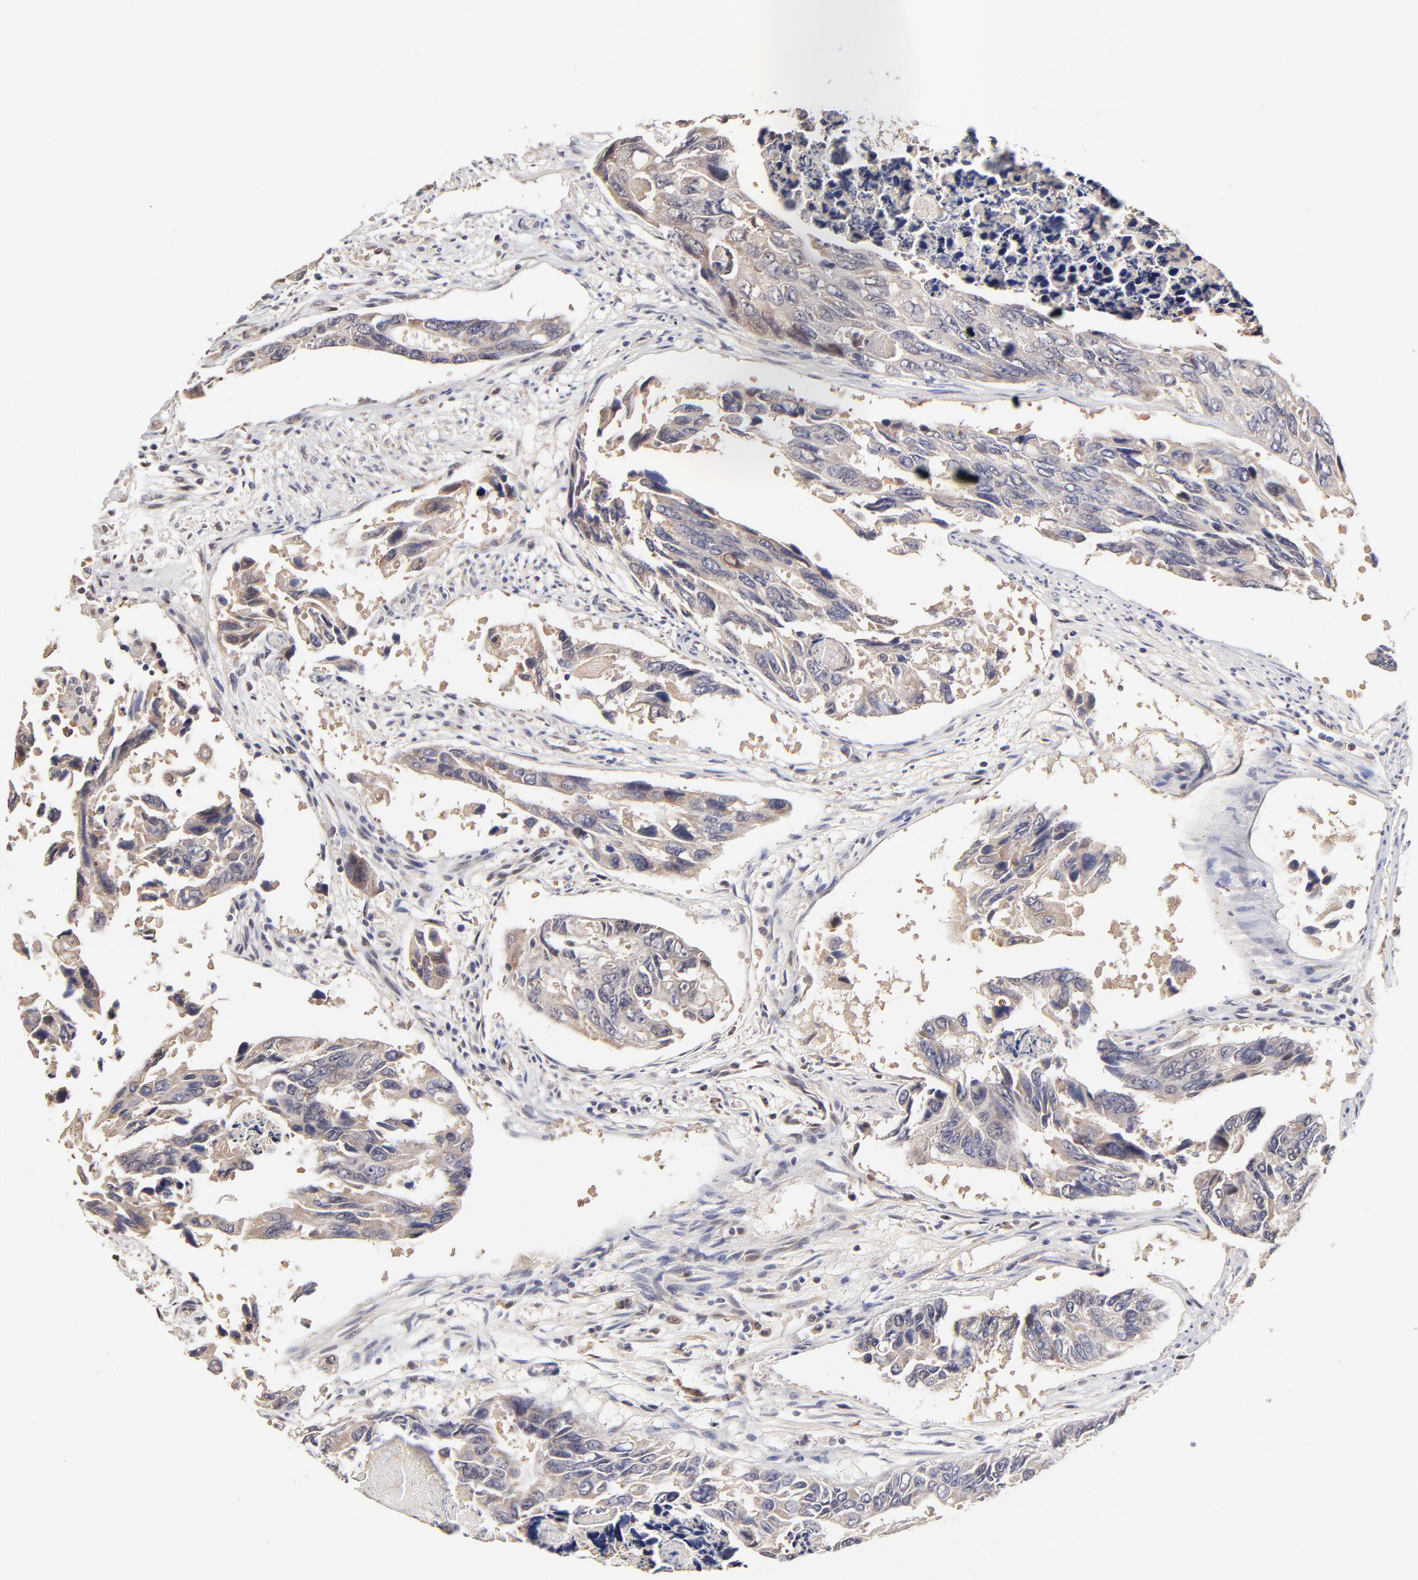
{"staining": {"intensity": "moderate", "quantity": ">75%", "location": "cytoplasmic/membranous"}, "tissue": "colorectal cancer", "cell_type": "Tumor cells", "image_type": "cancer", "snomed": [{"axis": "morphology", "description": "Adenocarcinoma, NOS"}, {"axis": "topography", "description": "Colon"}], "caption": "Tumor cells demonstrate medium levels of moderate cytoplasmic/membranous expression in approximately >75% of cells in human colorectal cancer. (DAB (3,3'-diaminobenzidine) = brown stain, brightfield microscopy at high magnification).", "gene": "ZNF10", "patient": {"sex": "female", "age": 86}}